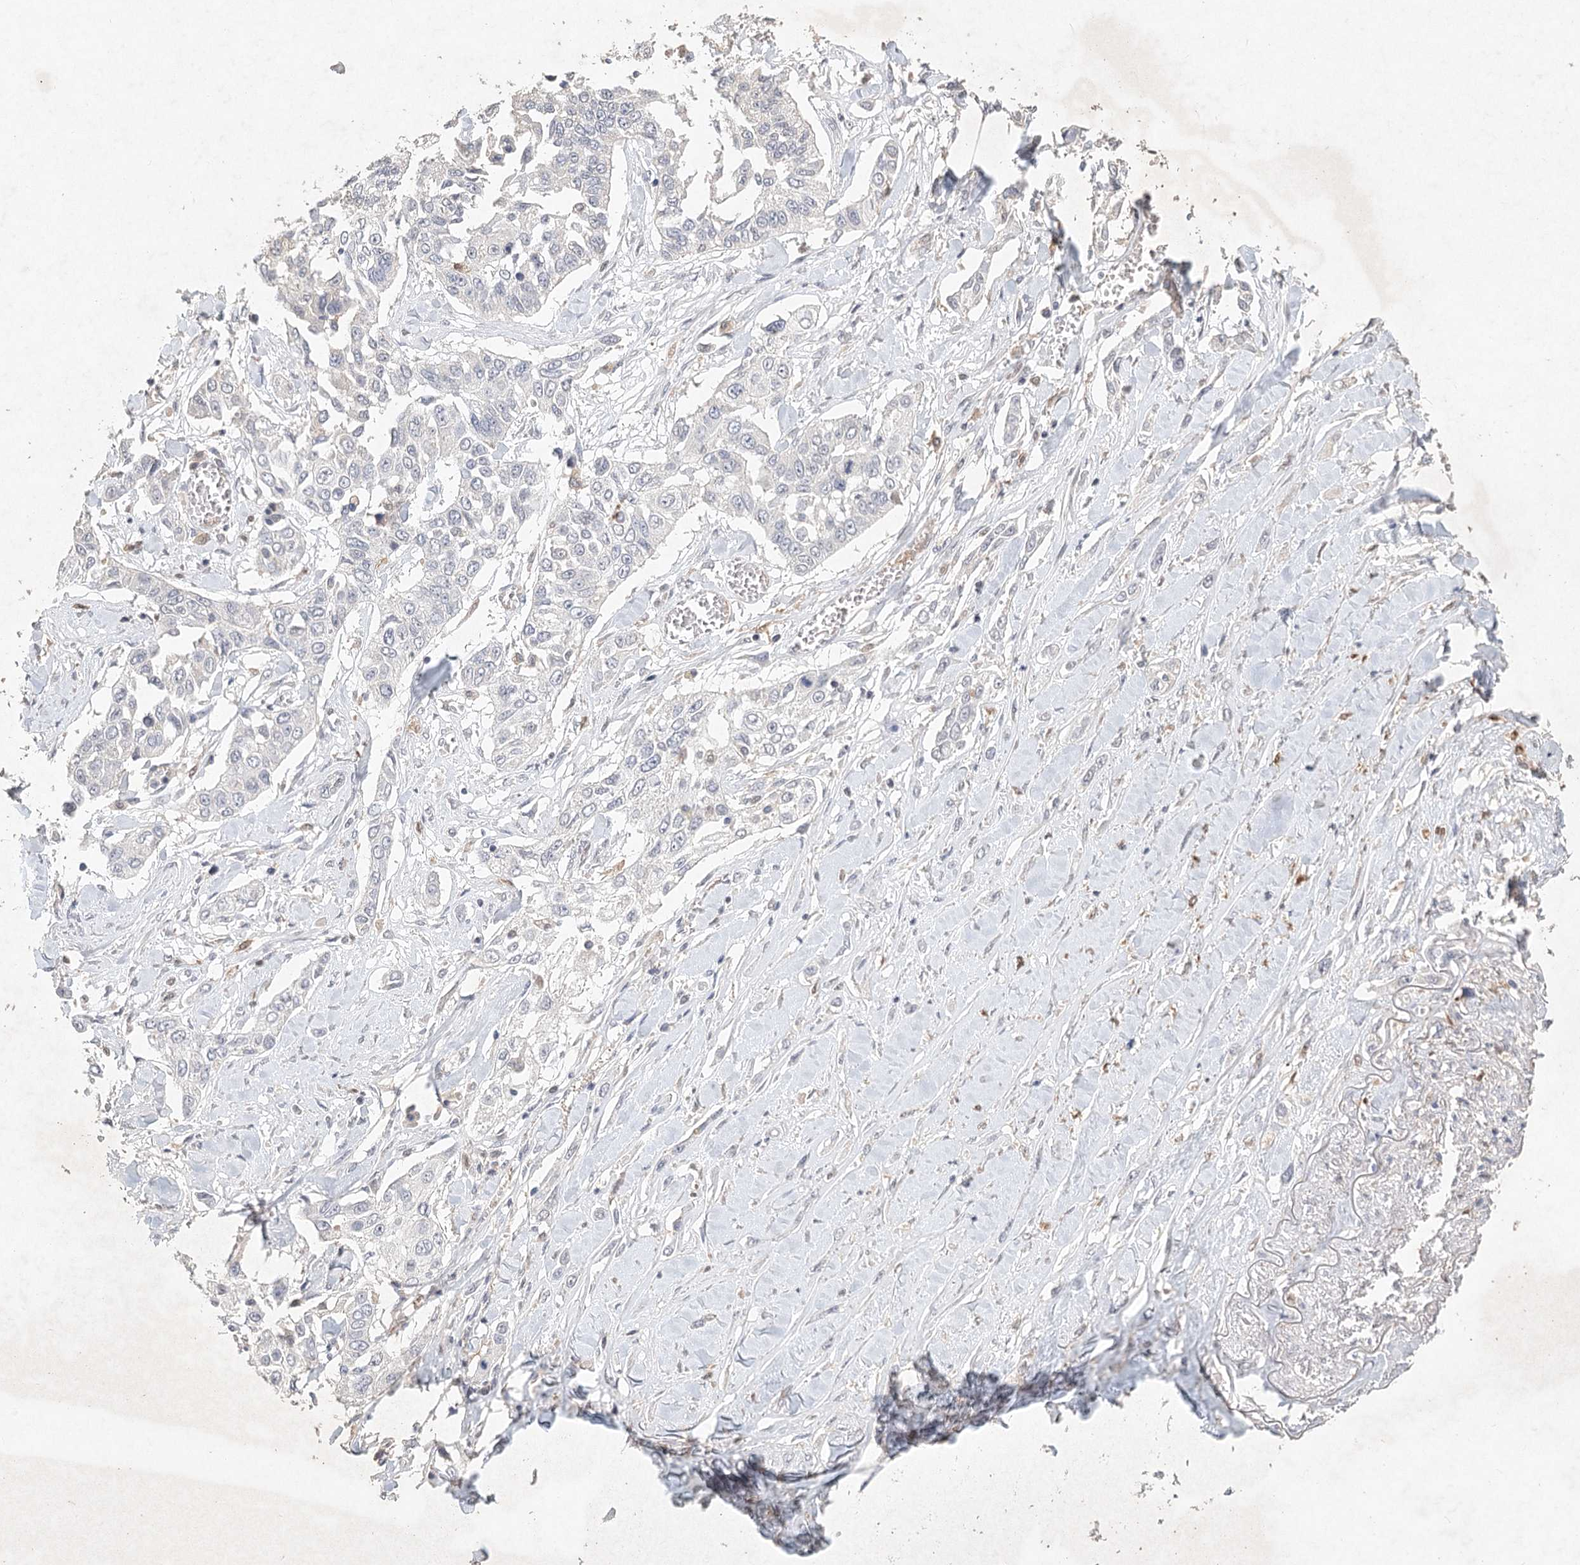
{"staining": {"intensity": "negative", "quantity": "none", "location": "none"}, "tissue": "lung cancer", "cell_type": "Tumor cells", "image_type": "cancer", "snomed": [{"axis": "morphology", "description": "Squamous cell carcinoma, NOS"}, {"axis": "topography", "description": "Lung"}], "caption": "Image shows no protein staining in tumor cells of lung squamous cell carcinoma tissue. (IHC, brightfield microscopy, high magnification).", "gene": "ARSI", "patient": {"sex": "male", "age": 71}}